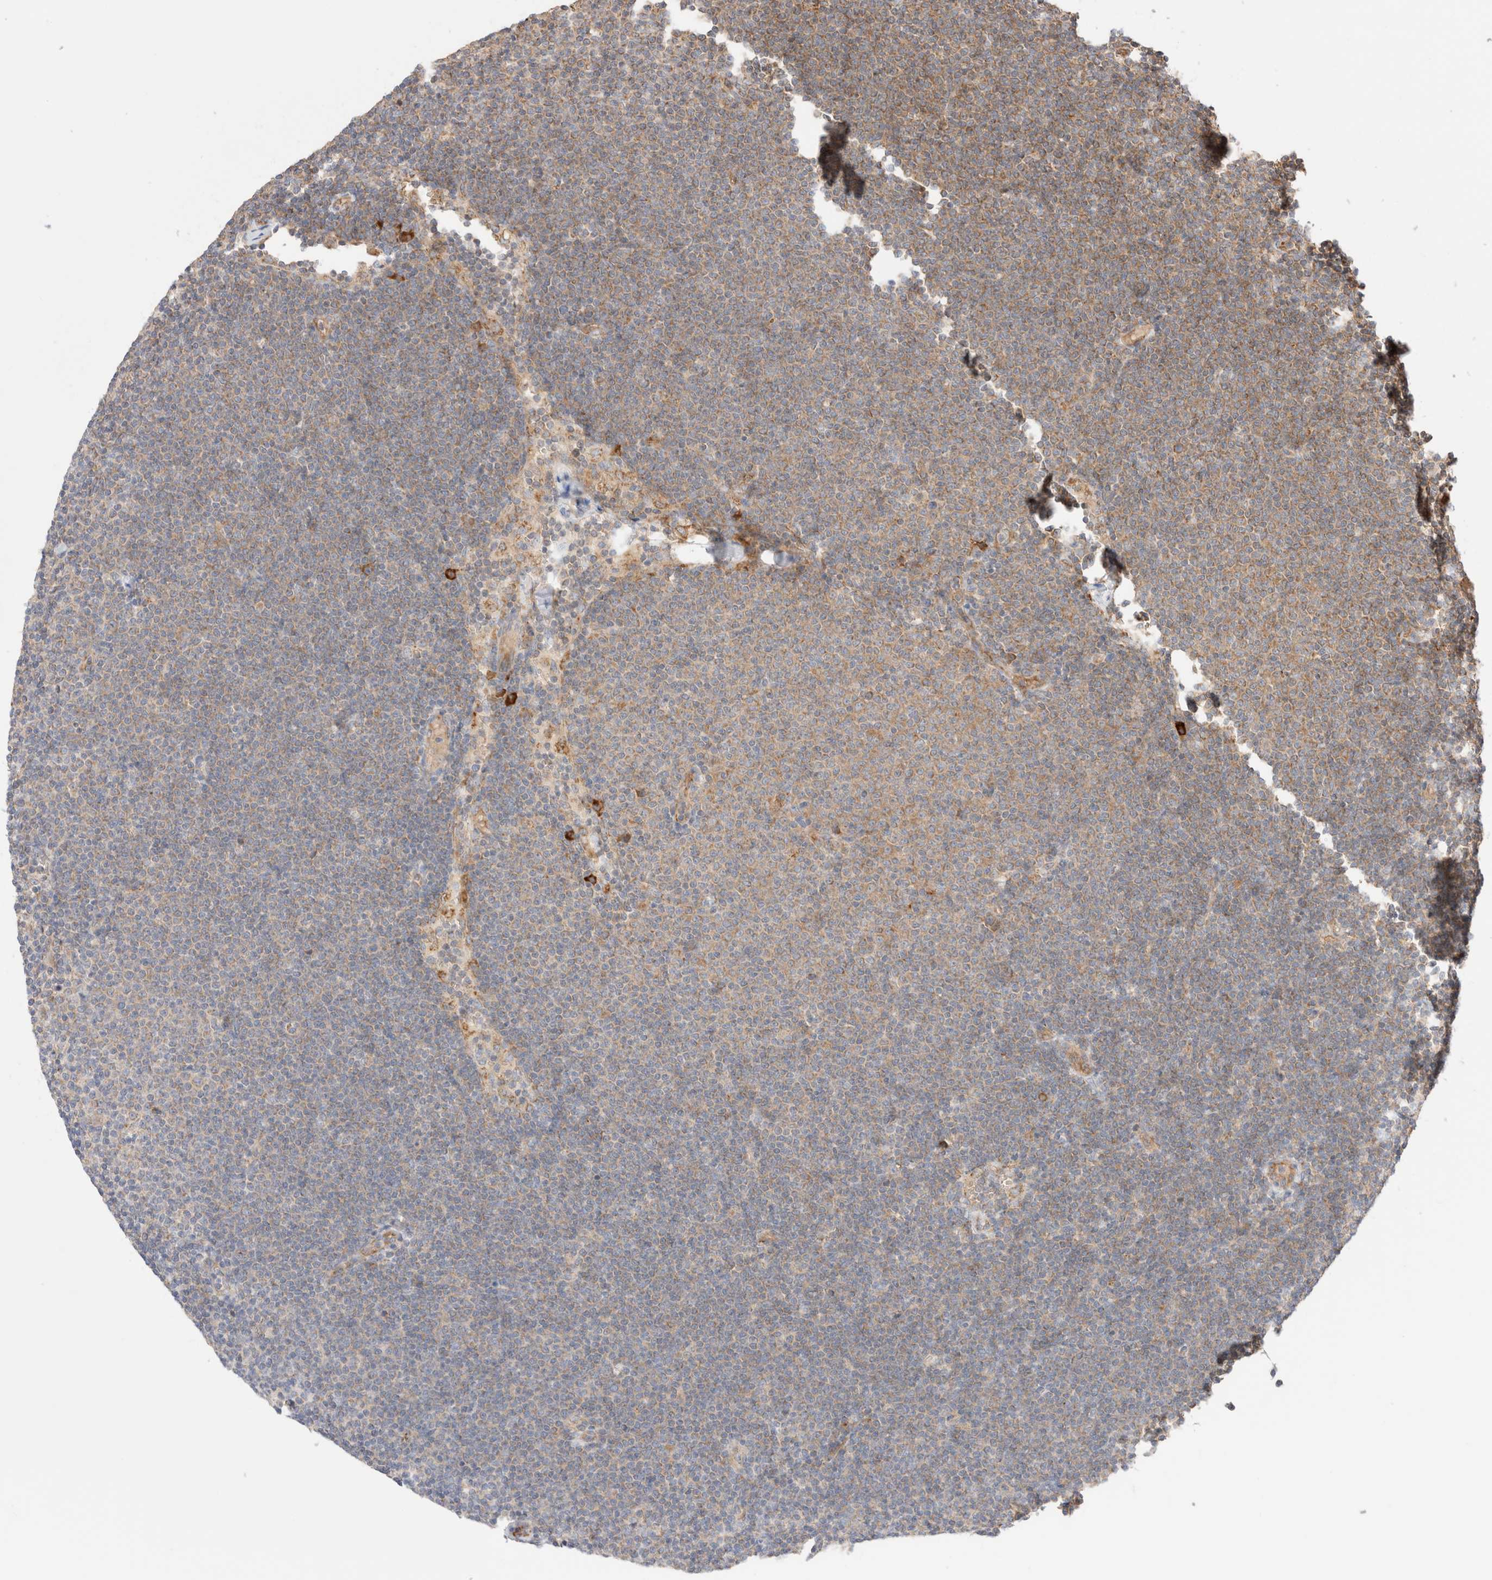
{"staining": {"intensity": "moderate", "quantity": "<25%", "location": "cytoplasmic/membranous"}, "tissue": "lymphoma", "cell_type": "Tumor cells", "image_type": "cancer", "snomed": [{"axis": "morphology", "description": "Malignant lymphoma, non-Hodgkin's type, Low grade"}, {"axis": "topography", "description": "Lymph node"}], "caption": "Immunohistochemistry (IHC) (DAB (3,3'-diaminobenzidine)) staining of malignant lymphoma, non-Hodgkin's type (low-grade) demonstrates moderate cytoplasmic/membranous protein expression in about <25% of tumor cells.", "gene": "UTS2B", "patient": {"sex": "female", "age": 53}}